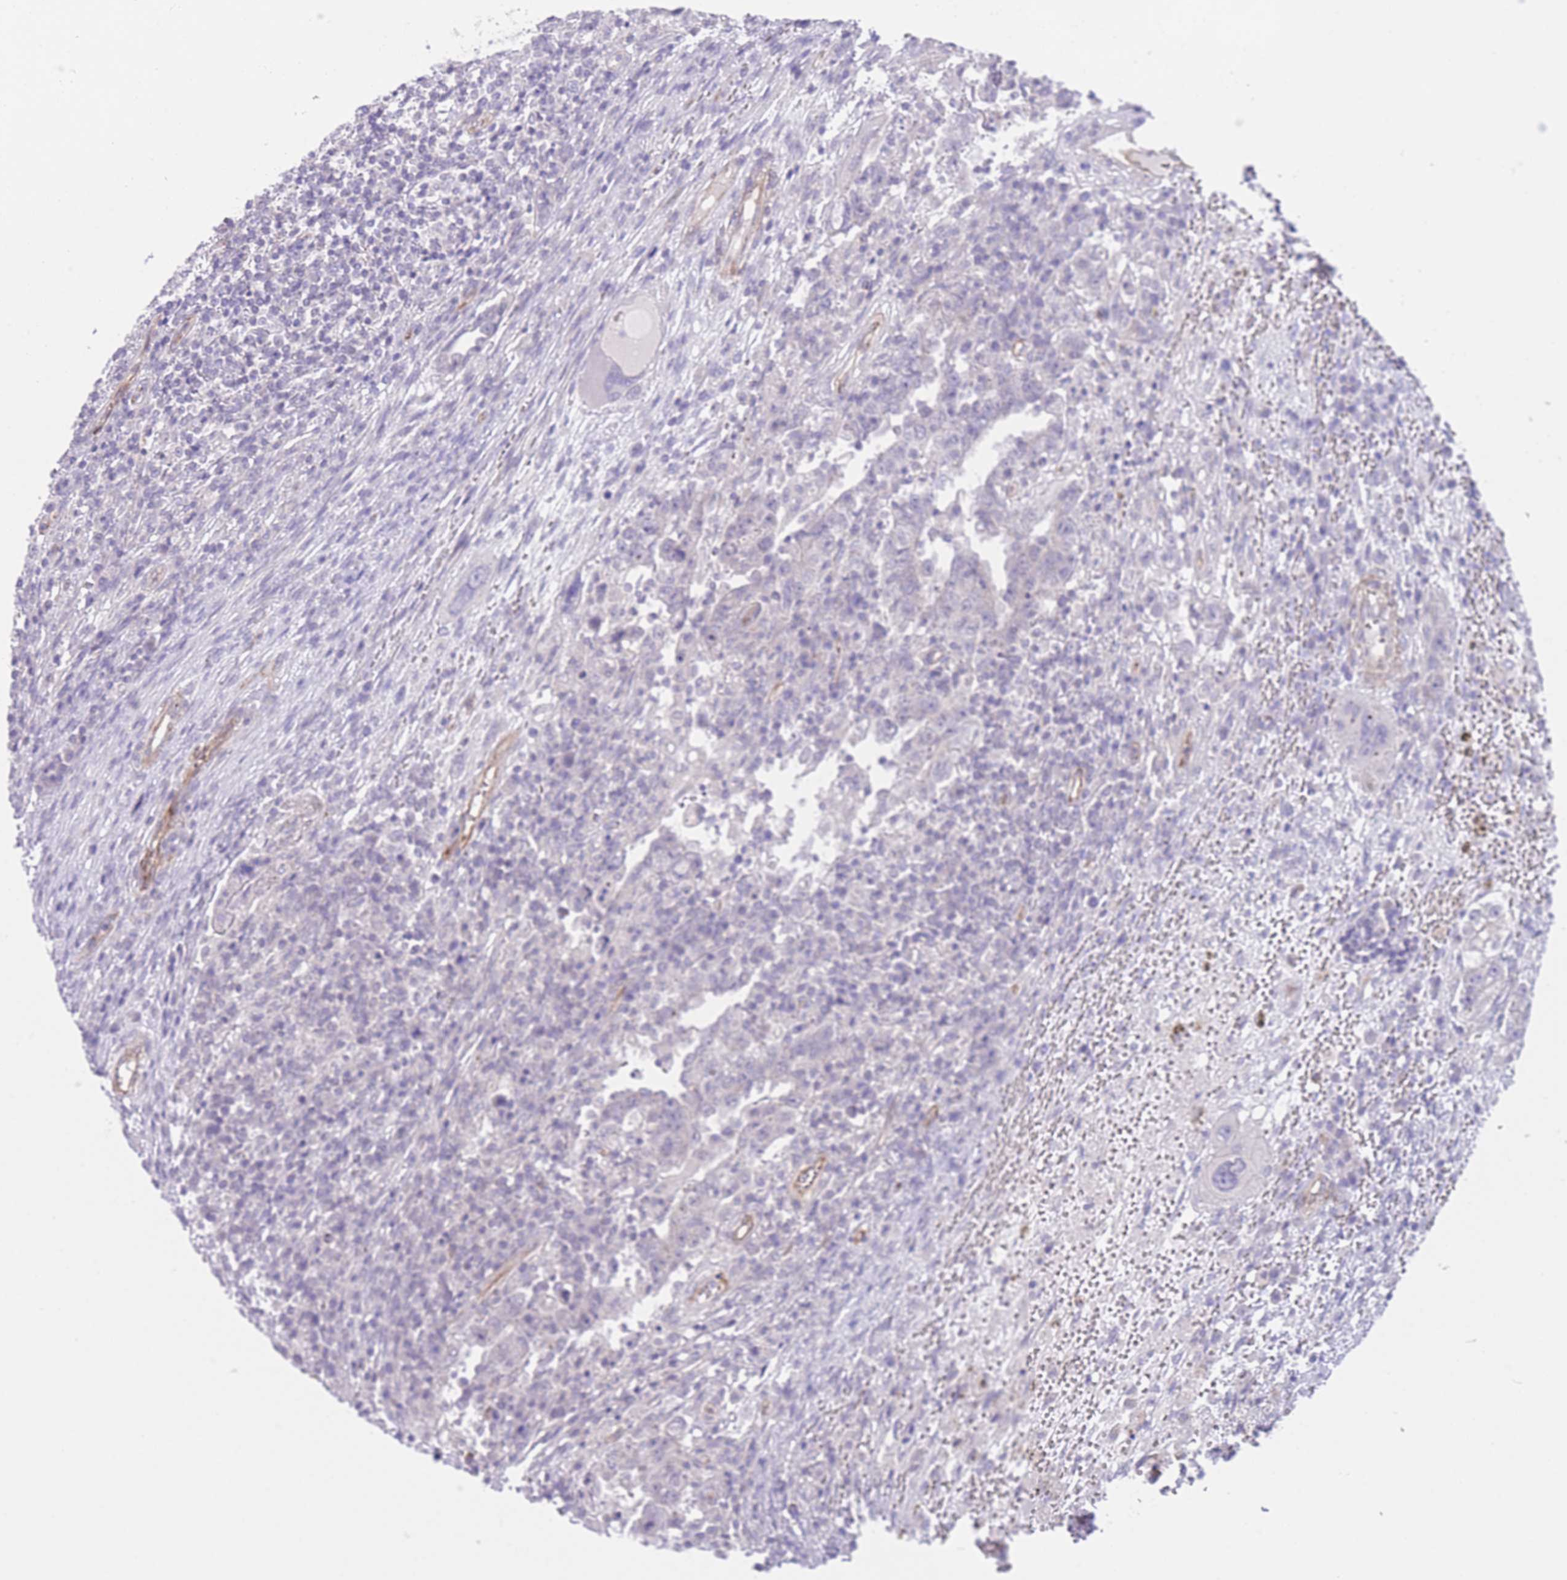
{"staining": {"intensity": "negative", "quantity": "none", "location": "none"}, "tissue": "testis cancer", "cell_type": "Tumor cells", "image_type": "cancer", "snomed": [{"axis": "morphology", "description": "Carcinoma, Embryonal, NOS"}, {"axis": "topography", "description": "Testis"}], "caption": "This is a photomicrograph of immunohistochemistry (IHC) staining of embryonal carcinoma (testis), which shows no positivity in tumor cells.", "gene": "QTRT1", "patient": {"sex": "male", "age": 26}}